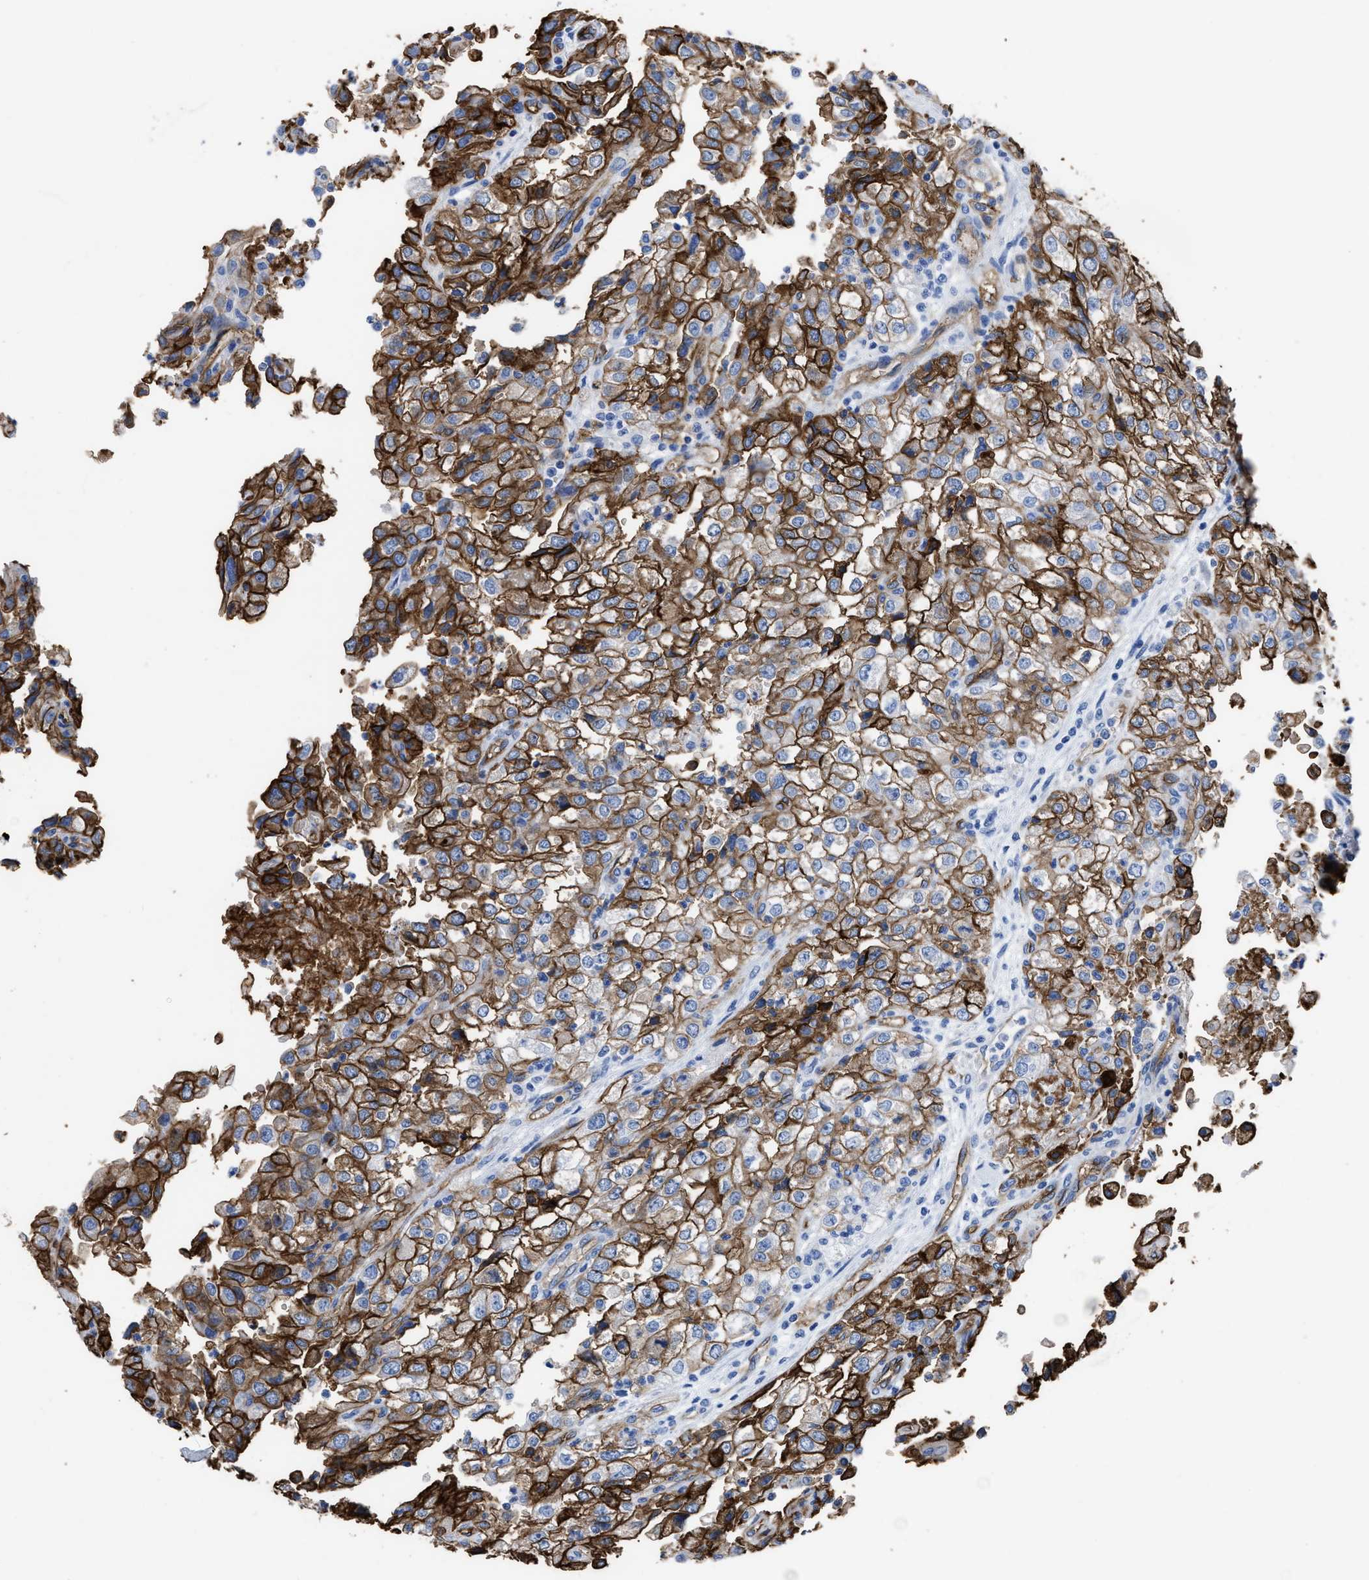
{"staining": {"intensity": "strong", "quantity": ">75%", "location": "cytoplasmic/membranous"}, "tissue": "renal cancer", "cell_type": "Tumor cells", "image_type": "cancer", "snomed": [{"axis": "morphology", "description": "Adenocarcinoma, NOS"}, {"axis": "topography", "description": "Kidney"}], "caption": "Tumor cells demonstrate high levels of strong cytoplasmic/membranous positivity in about >75% of cells in renal adenocarcinoma. (brown staining indicates protein expression, while blue staining denotes nuclei).", "gene": "AQP1", "patient": {"sex": "female", "age": 54}}